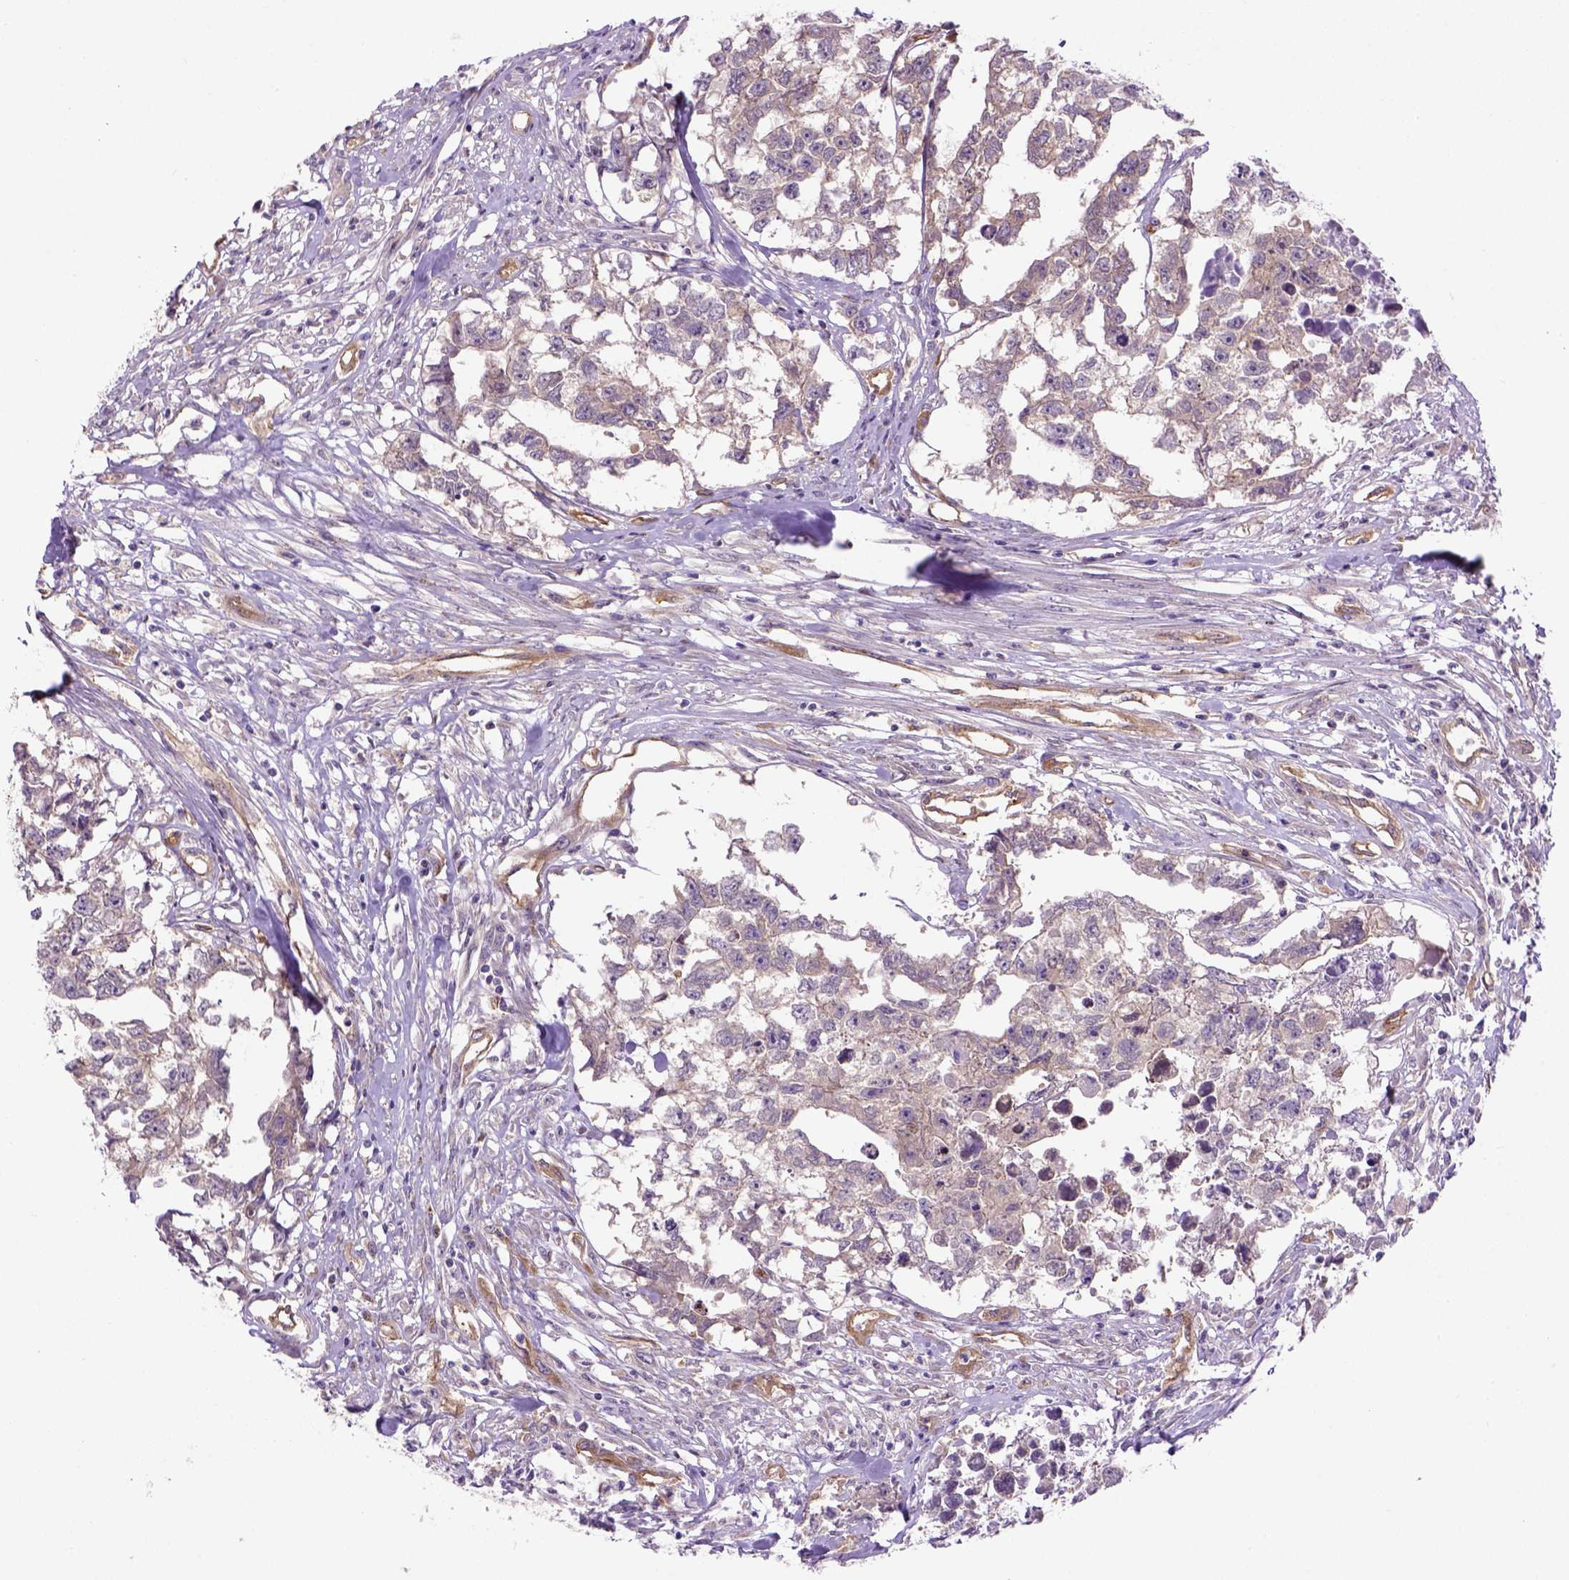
{"staining": {"intensity": "negative", "quantity": "none", "location": "none"}, "tissue": "testis cancer", "cell_type": "Tumor cells", "image_type": "cancer", "snomed": [{"axis": "morphology", "description": "Carcinoma, Embryonal, NOS"}, {"axis": "morphology", "description": "Teratoma, malignant, NOS"}, {"axis": "topography", "description": "Testis"}], "caption": "Immunohistochemistry (IHC) of testis malignant teratoma displays no positivity in tumor cells.", "gene": "CASKIN2", "patient": {"sex": "male", "age": 44}}